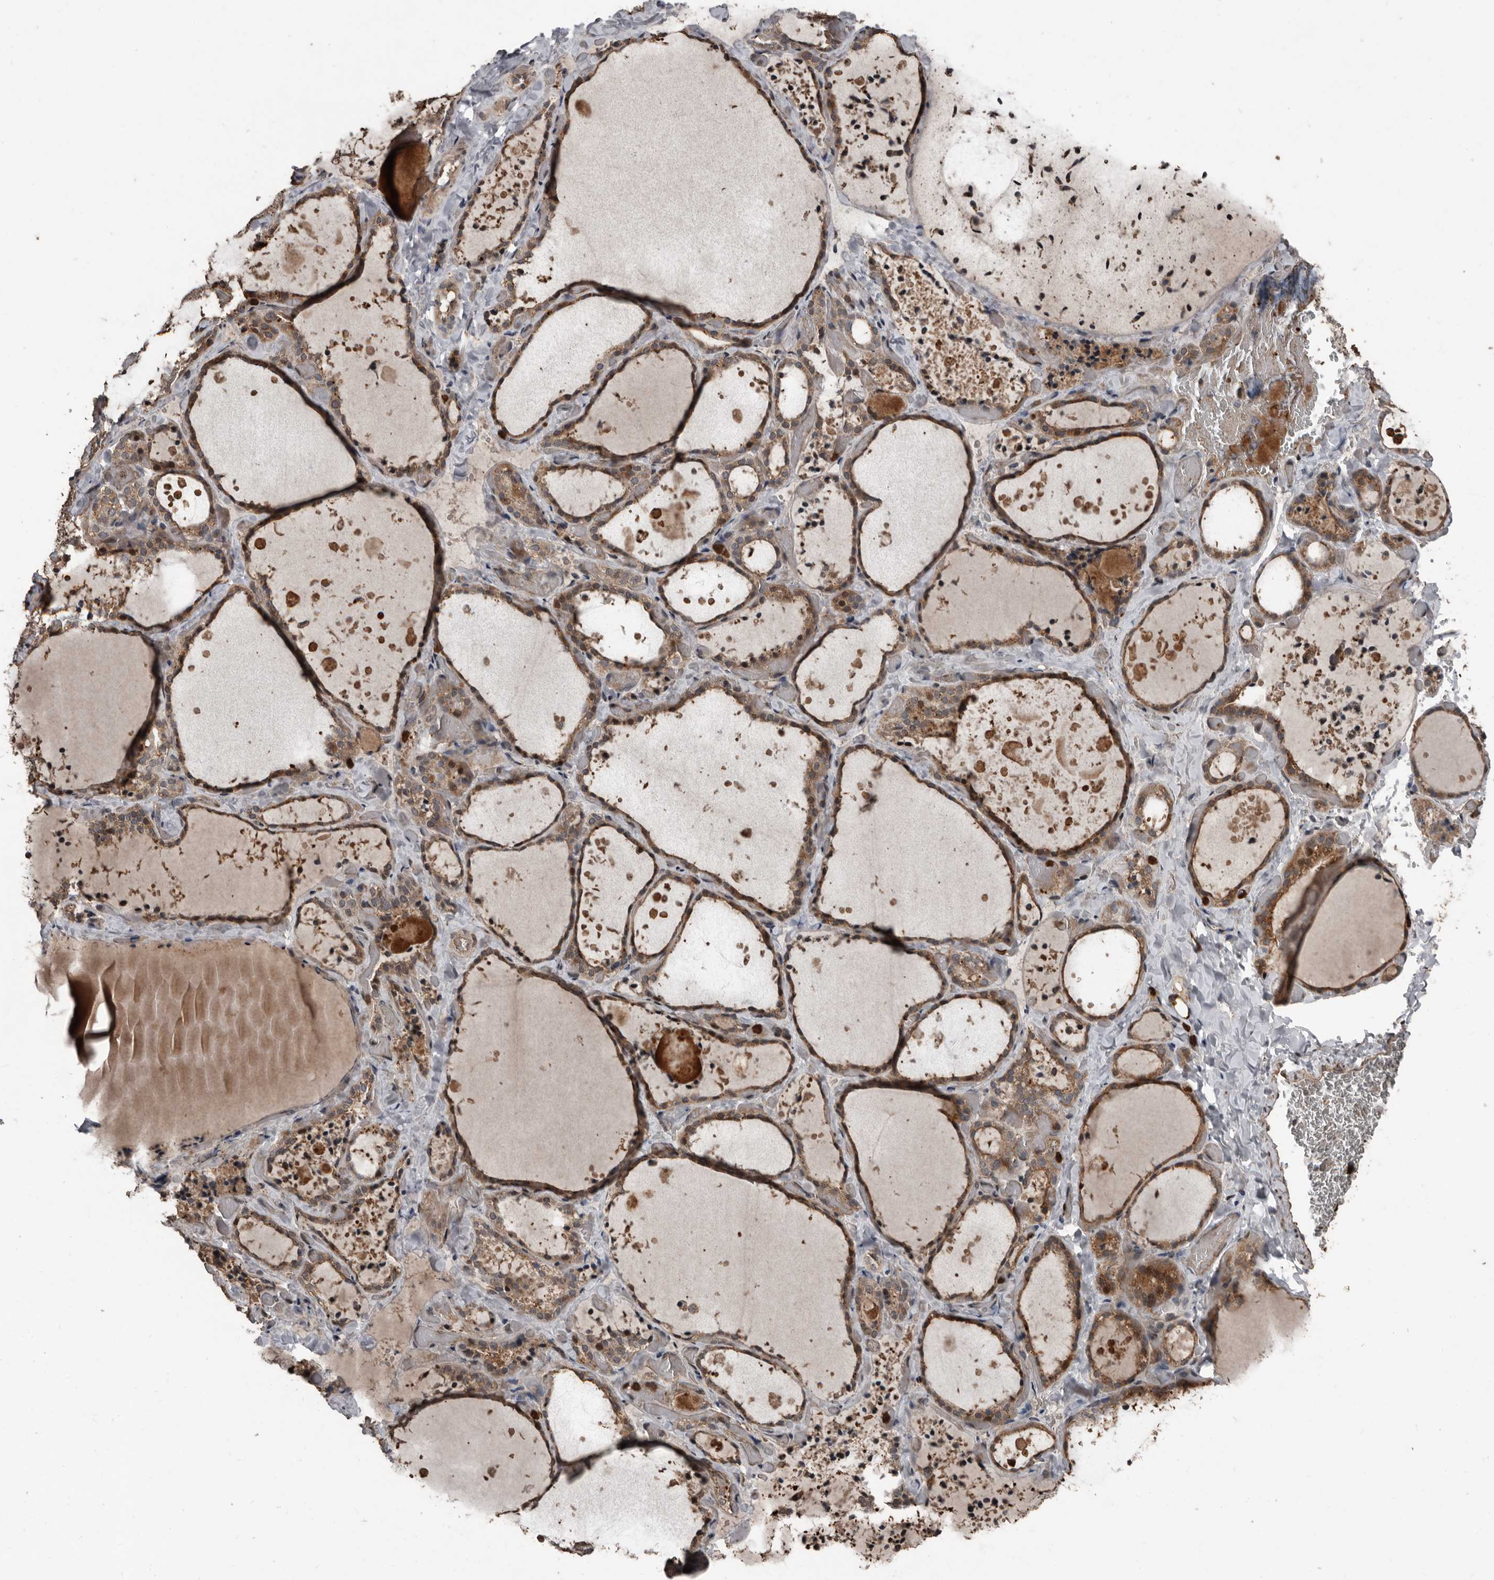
{"staining": {"intensity": "moderate", "quantity": ">75%", "location": "cytoplasmic/membranous,nuclear"}, "tissue": "thyroid gland", "cell_type": "Glandular cells", "image_type": "normal", "snomed": [{"axis": "morphology", "description": "Normal tissue, NOS"}, {"axis": "topography", "description": "Thyroid gland"}], "caption": "A brown stain labels moderate cytoplasmic/membranous,nuclear positivity of a protein in glandular cells of unremarkable human thyroid gland. The staining was performed using DAB (3,3'-diaminobenzidine) to visualize the protein expression in brown, while the nuclei were stained in blue with hematoxylin (Magnification: 20x).", "gene": "FSBP", "patient": {"sex": "female", "age": 44}}